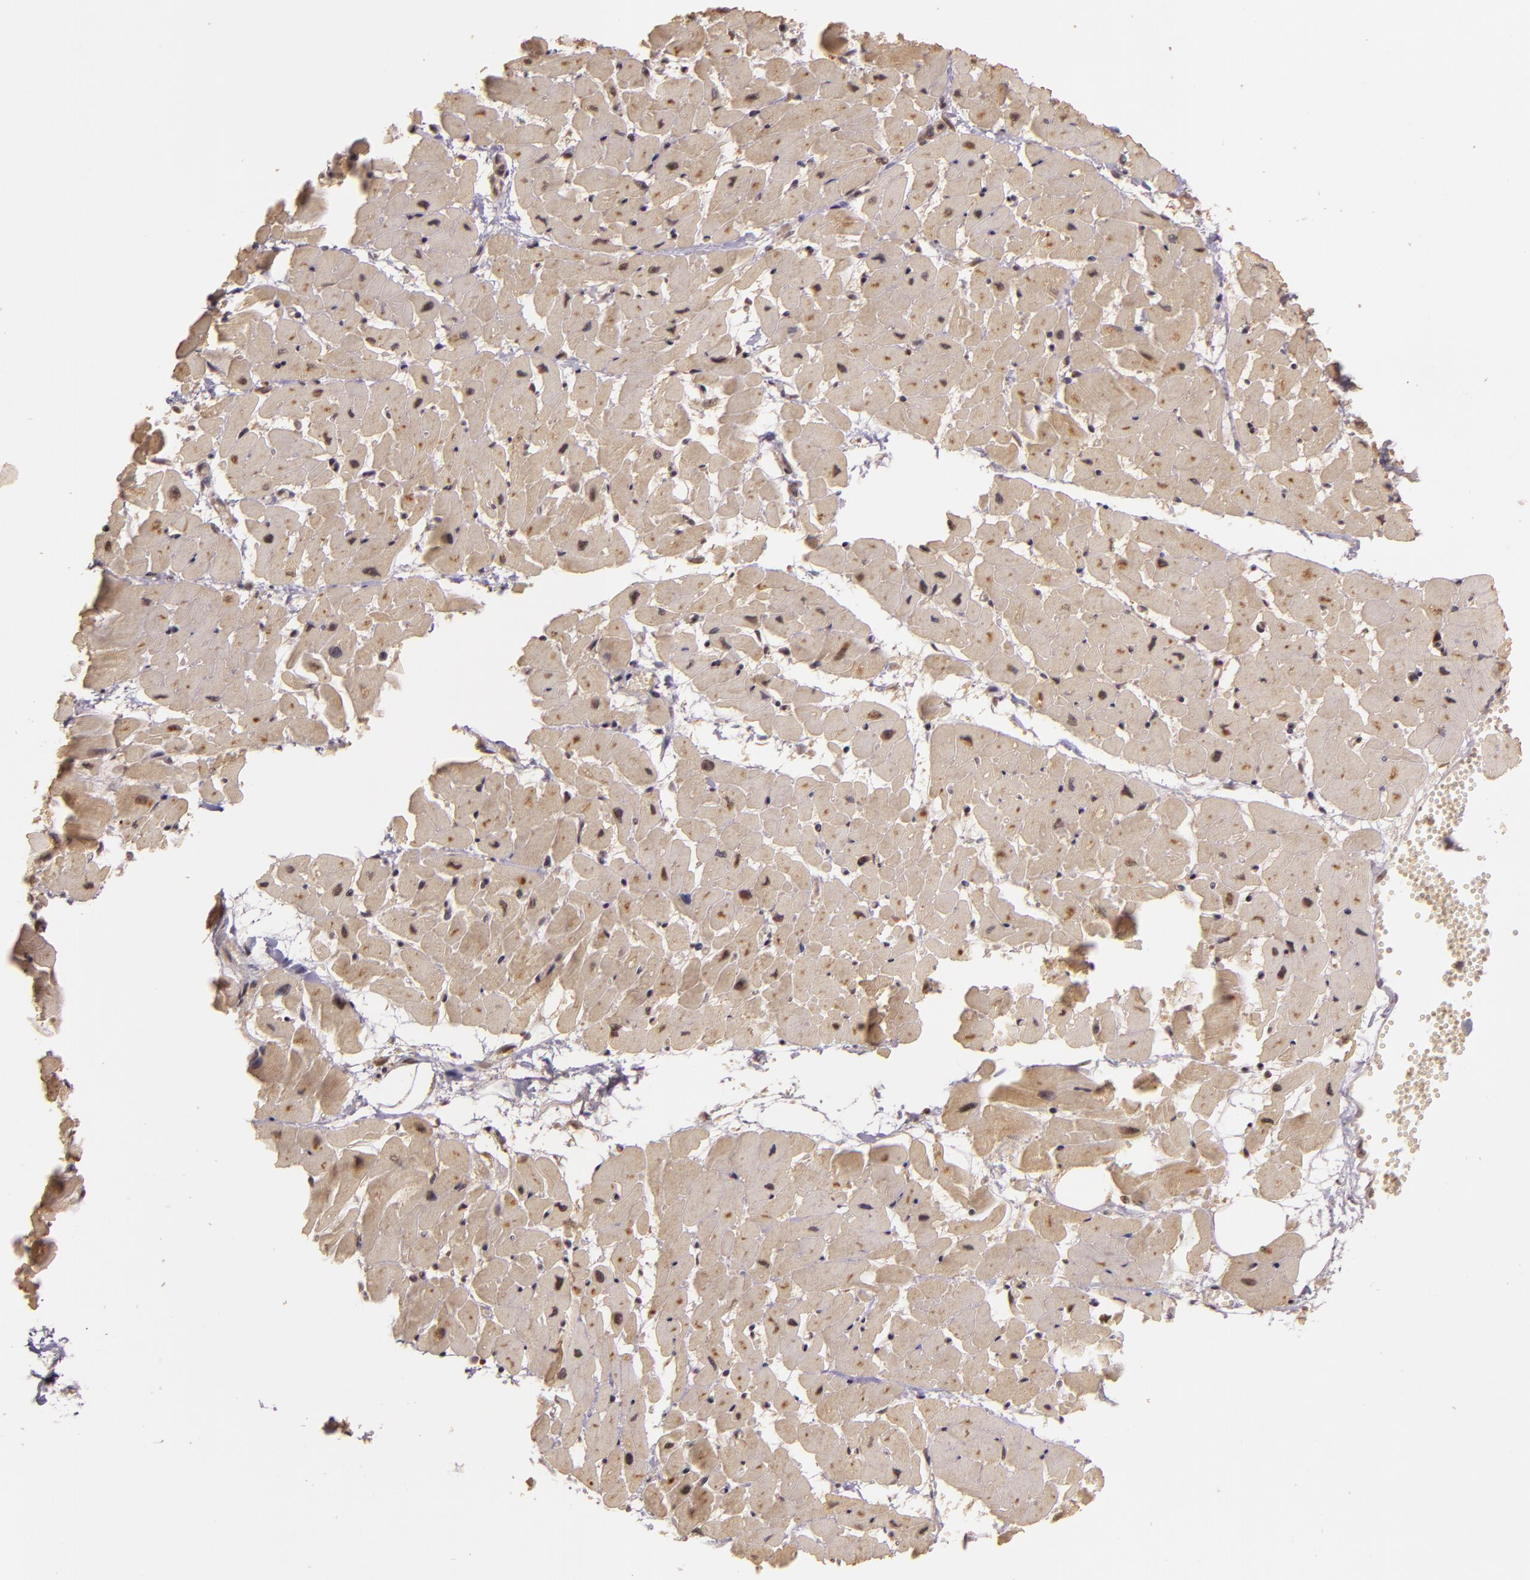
{"staining": {"intensity": "weak", "quantity": ">75%", "location": "cytoplasmic/membranous,nuclear"}, "tissue": "heart muscle", "cell_type": "Cardiomyocytes", "image_type": "normal", "snomed": [{"axis": "morphology", "description": "Normal tissue, NOS"}, {"axis": "topography", "description": "Heart"}], "caption": "IHC histopathology image of normal heart muscle stained for a protein (brown), which shows low levels of weak cytoplasmic/membranous,nuclear staining in about >75% of cardiomyocytes.", "gene": "TXNRD2", "patient": {"sex": "female", "age": 19}}